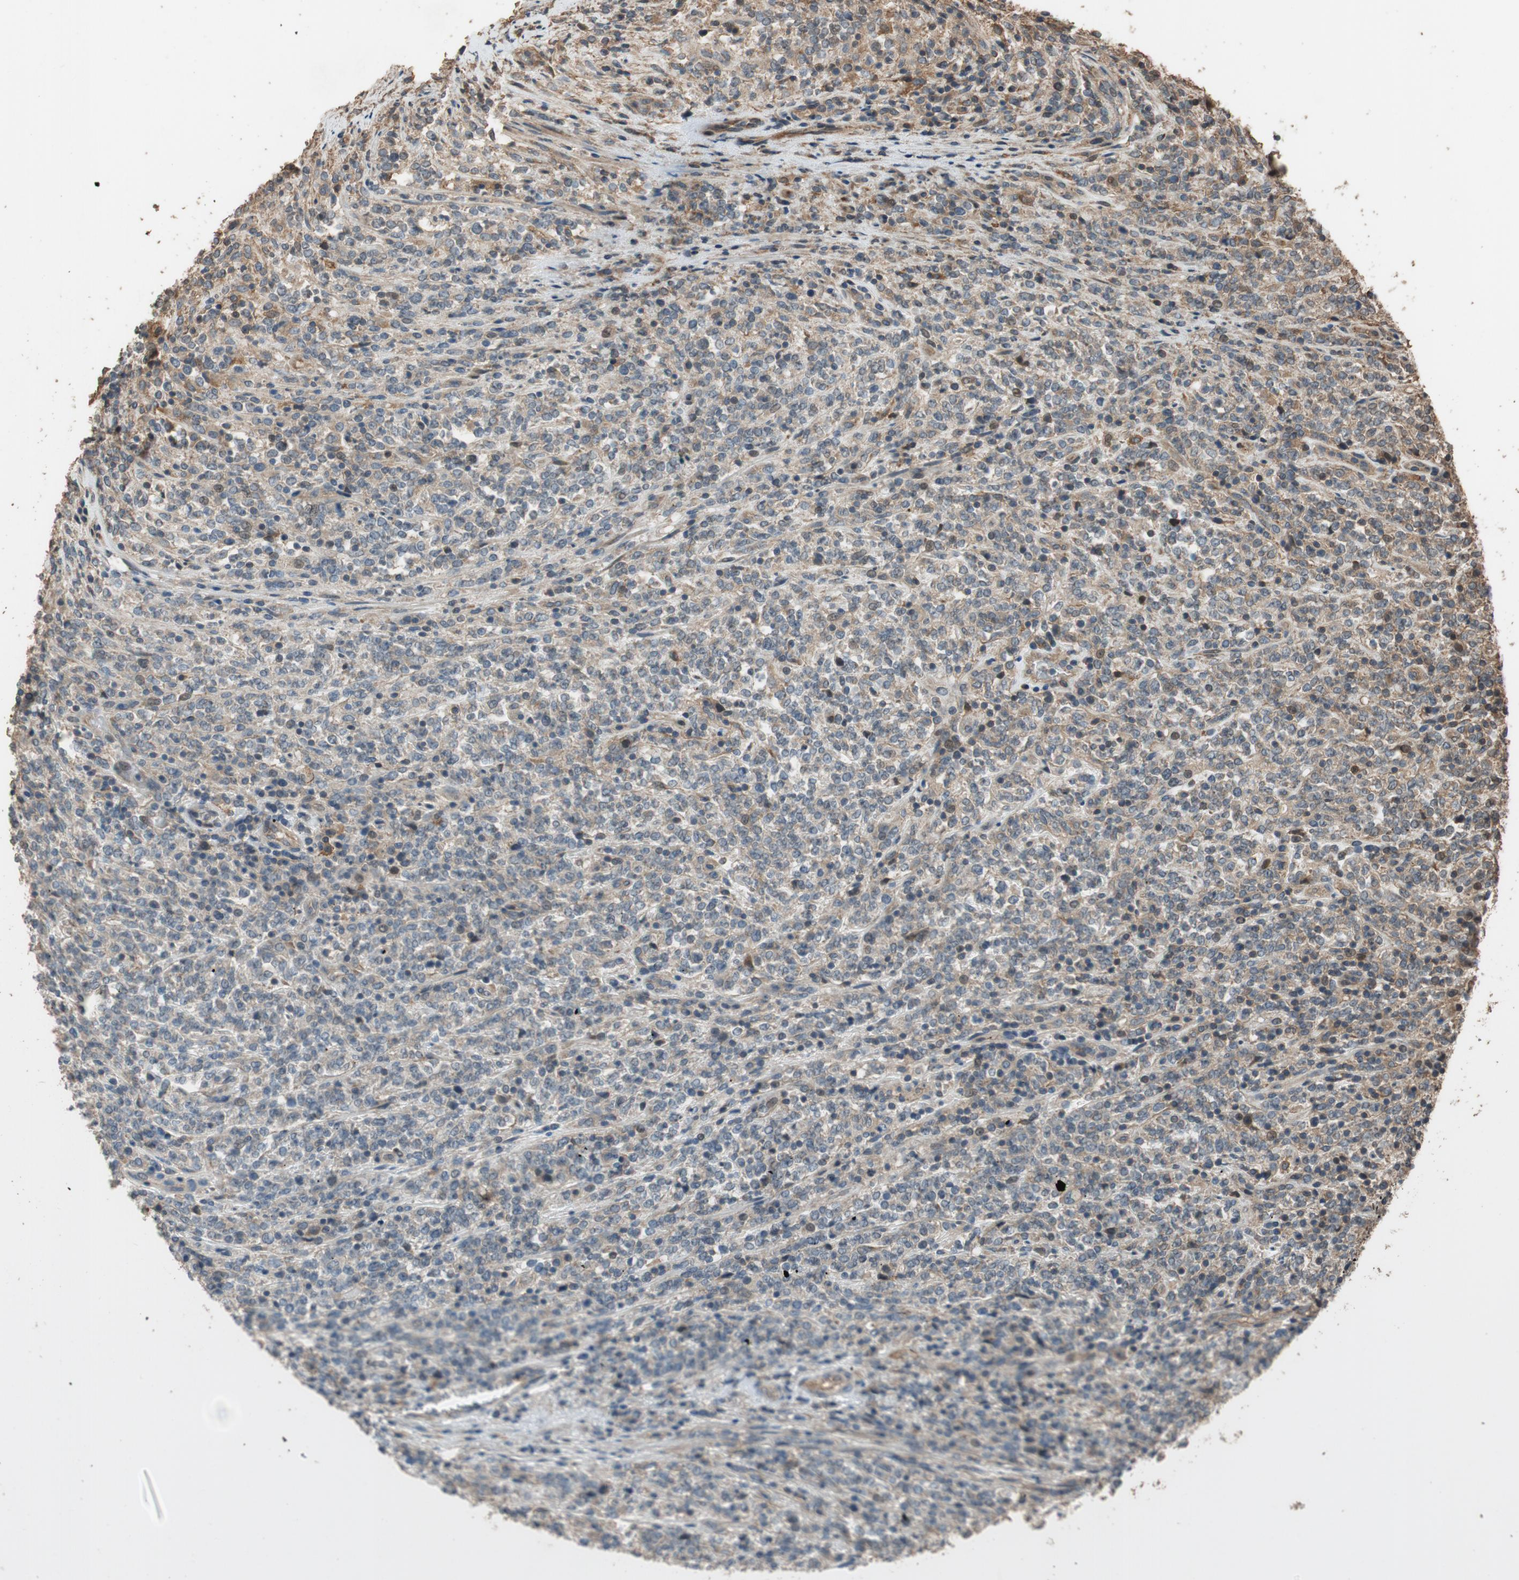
{"staining": {"intensity": "moderate", "quantity": "<25%", "location": "cytoplasmic/membranous"}, "tissue": "lymphoma", "cell_type": "Tumor cells", "image_type": "cancer", "snomed": [{"axis": "morphology", "description": "Malignant lymphoma, non-Hodgkin's type, High grade"}, {"axis": "topography", "description": "Soft tissue"}], "caption": "DAB (3,3'-diaminobenzidine) immunohistochemical staining of lymphoma displays moderate cytoplasmic/membranous protein staining in approximately <25% of tumor cells.", "gene": "MST1R", "patient": {"sex": "male", "age": 18}}